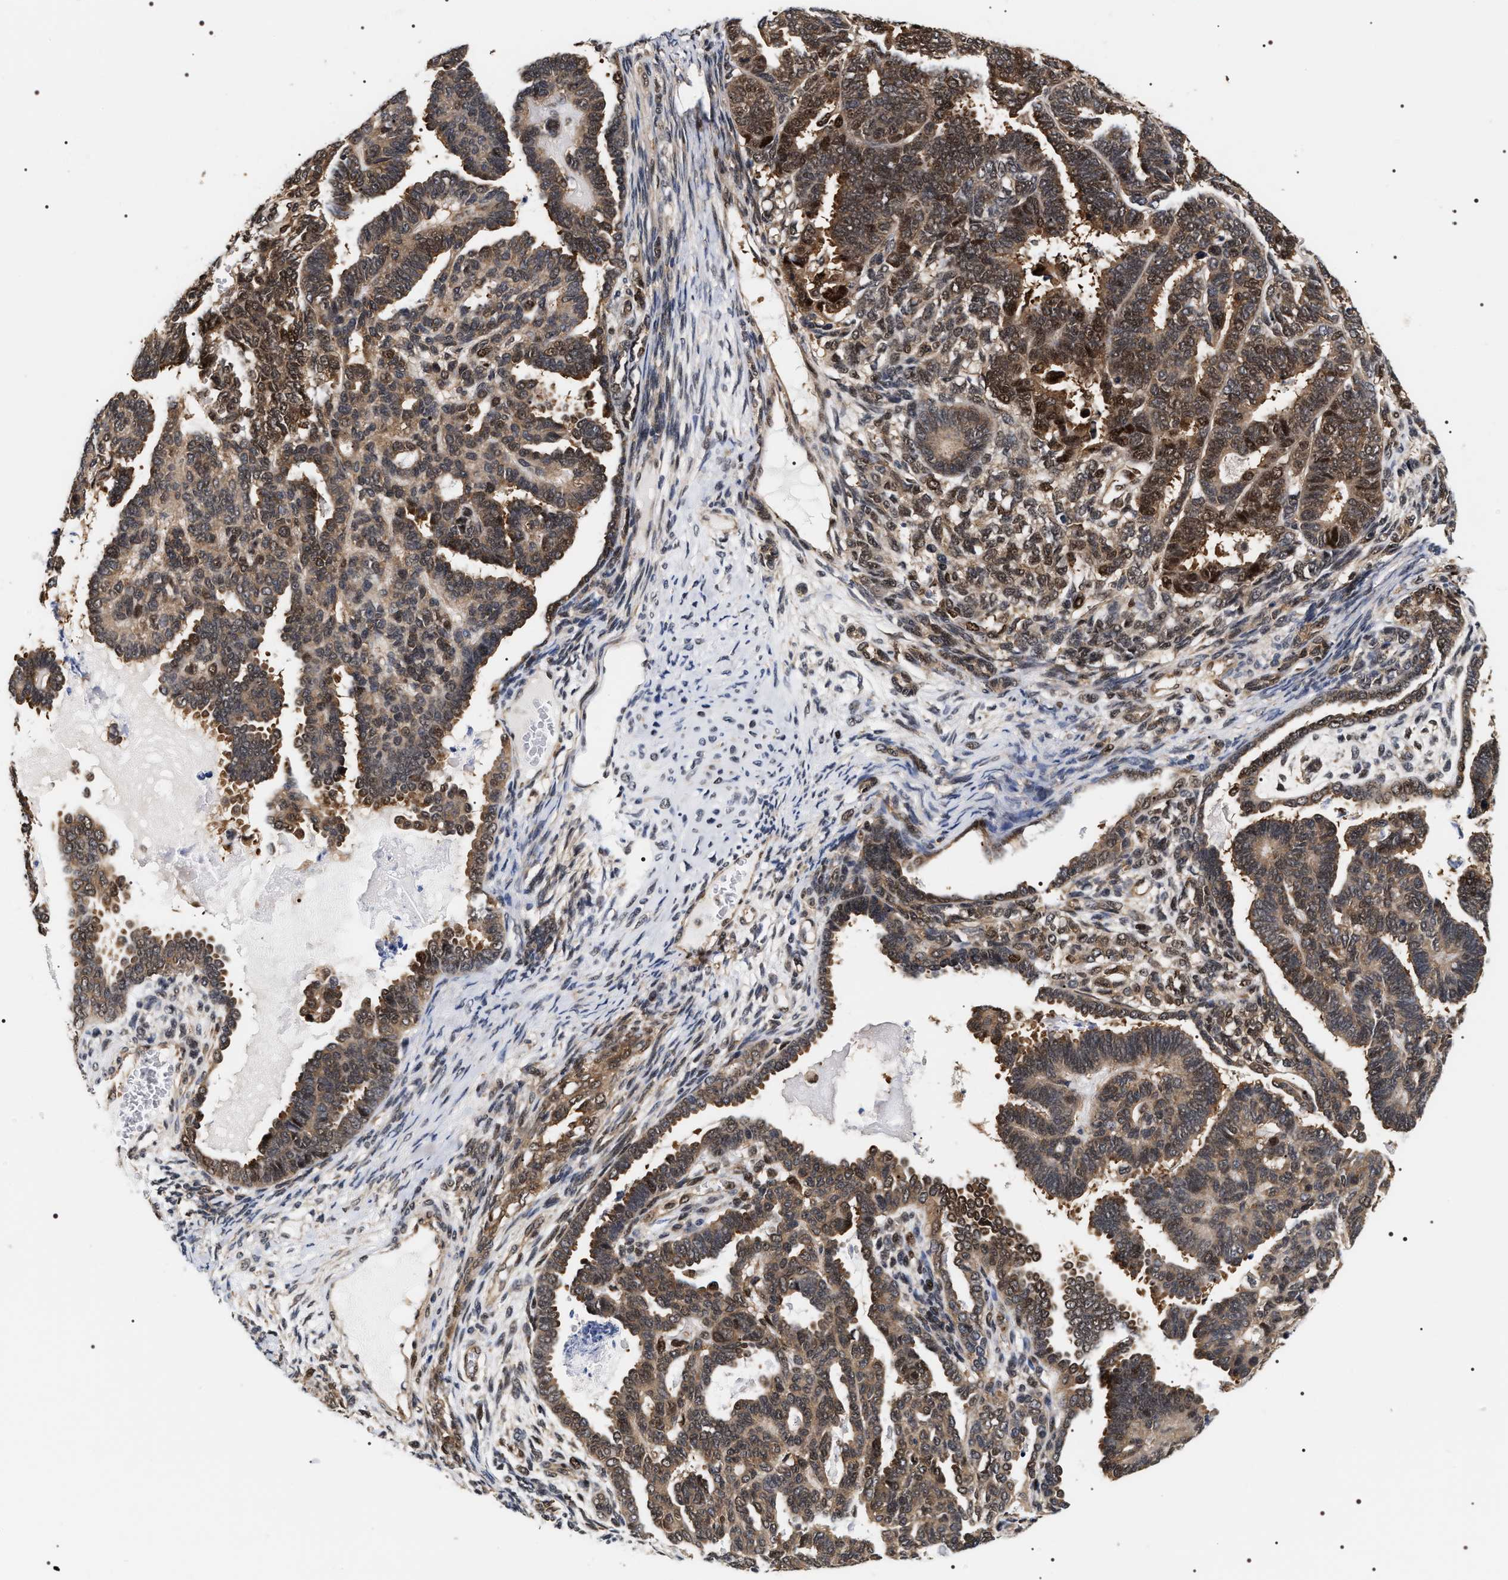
{"staining": {"intensity": "weak", "quantity": ">75%", "location": "cytoplasmic/membranous,nuclear"}, "tissue": "endometrial cancer", "cell_type": "Tumor cells", "image_type": "cancer", "snomed": [{"axis": "morphology", "description": "Neoplasm, malignant, NOS"}, {"axis": "topography", "description": "Endometrium"}], "caption": "Human endometrial malignant neoplasm stained with a brown dye displays weak cytoplasmic/membranous and nuclear positive expression in approximately >75% of tumor cells.", "gene": "BAG6", "patient": {"sex": "female", "age": 74}}